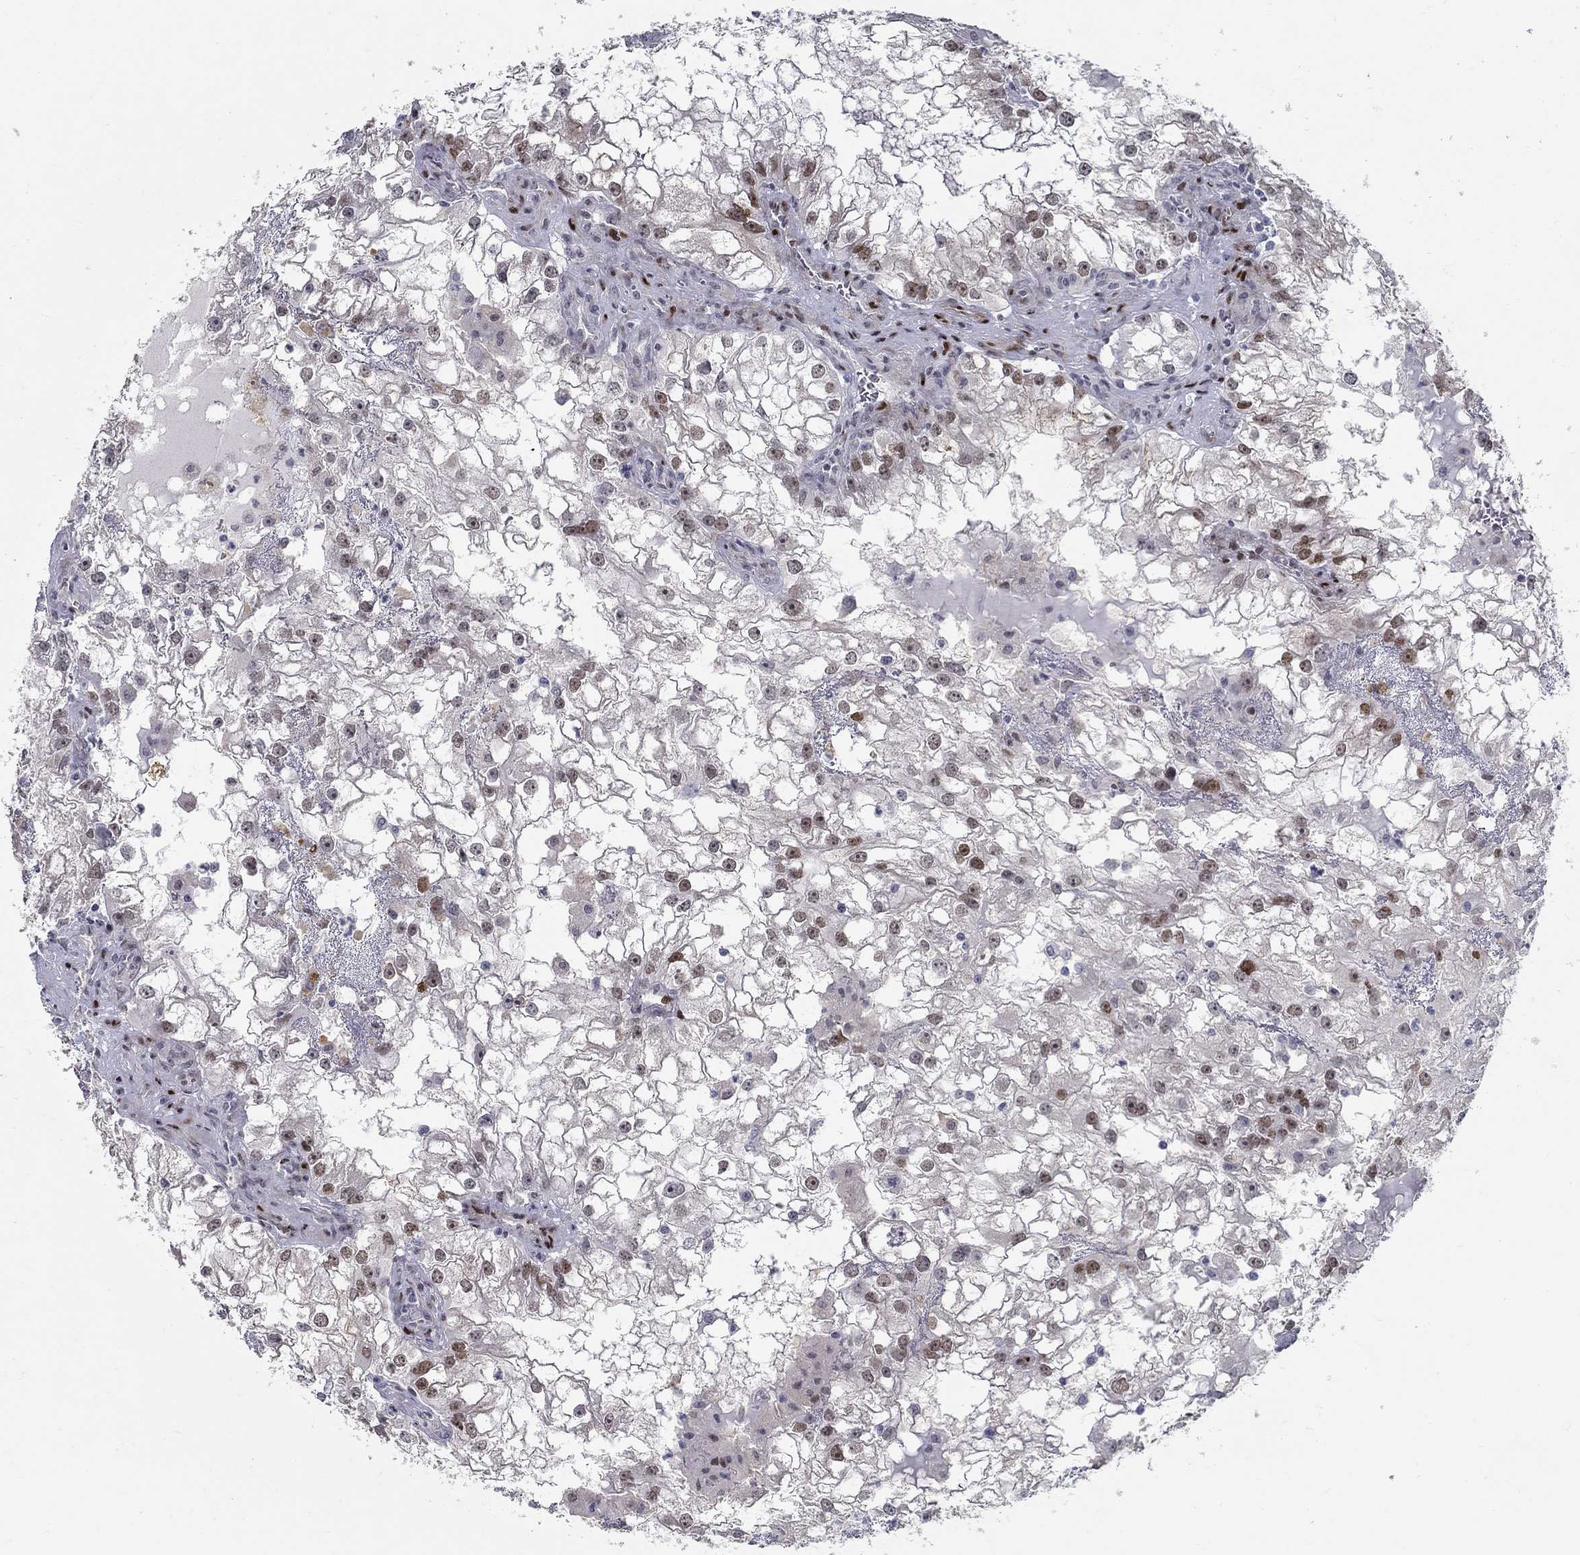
{"staining": {"intensity": "moderate", "quantity": "25%-75%", "location": "nuclear"}, "tissue": "renal cancer", "cell_type": "Tumor cells", "image_type": "cancer", "snomed": [{"axis": "morphology", "description": "Adenocarcinoma, NOS"}, {"axis": "topography", "description": "Kidney"}], "caption": "IHC of human renal cancer (adenocarcinoma) displays medium levels of moderate nuclear staining in approximately 25%-75% of tumor cells. (DAB (3,3'-diaminobenzidine) = brown stain, brightfield microscopy at high magnification).", "gene": "RAPGEF5", "patient": {"sex": "male", "age": 59}}